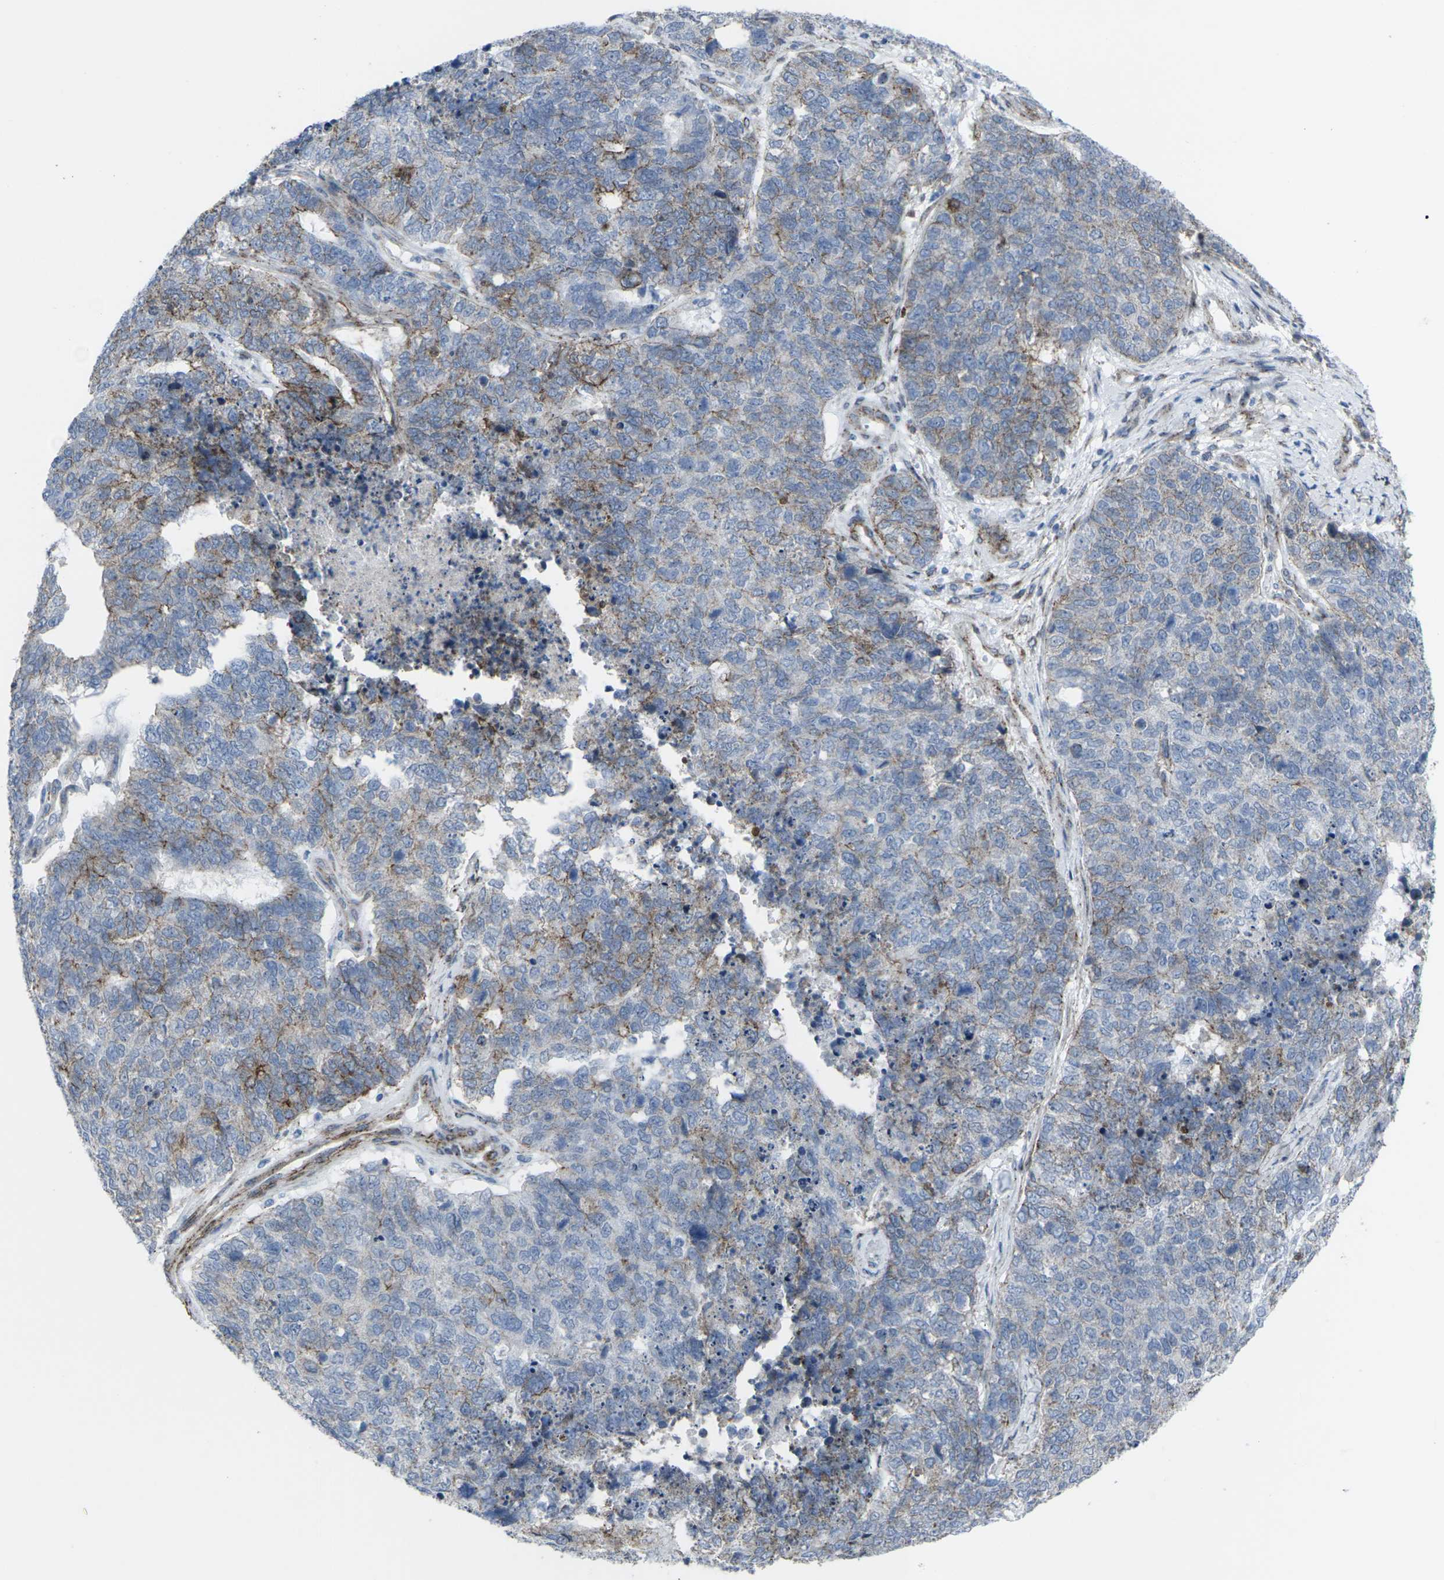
{"staining": {"intensity": "weak", "quantity": "25%-75%", "location": "cytoplasmic/membranous"}, "tissue": "cervical cancer", "cell_type": "Tumor cells", "image_type": "cancer", "snomed": [{"axis": "morphology", "description": "Squamous cell carcinoma, NOS"}, {"axis": "topography", "description": "Cervix"}], "caption": "Immunohistochemical staining of human cervical squamous cell carcinoma demonstrates low levels of weak cytoplasmic/membranous protein positivity in approximately 25%-75% of tumor cells.", "gene": "CDH11", "patient": {"sex": "female", "age": 63}}